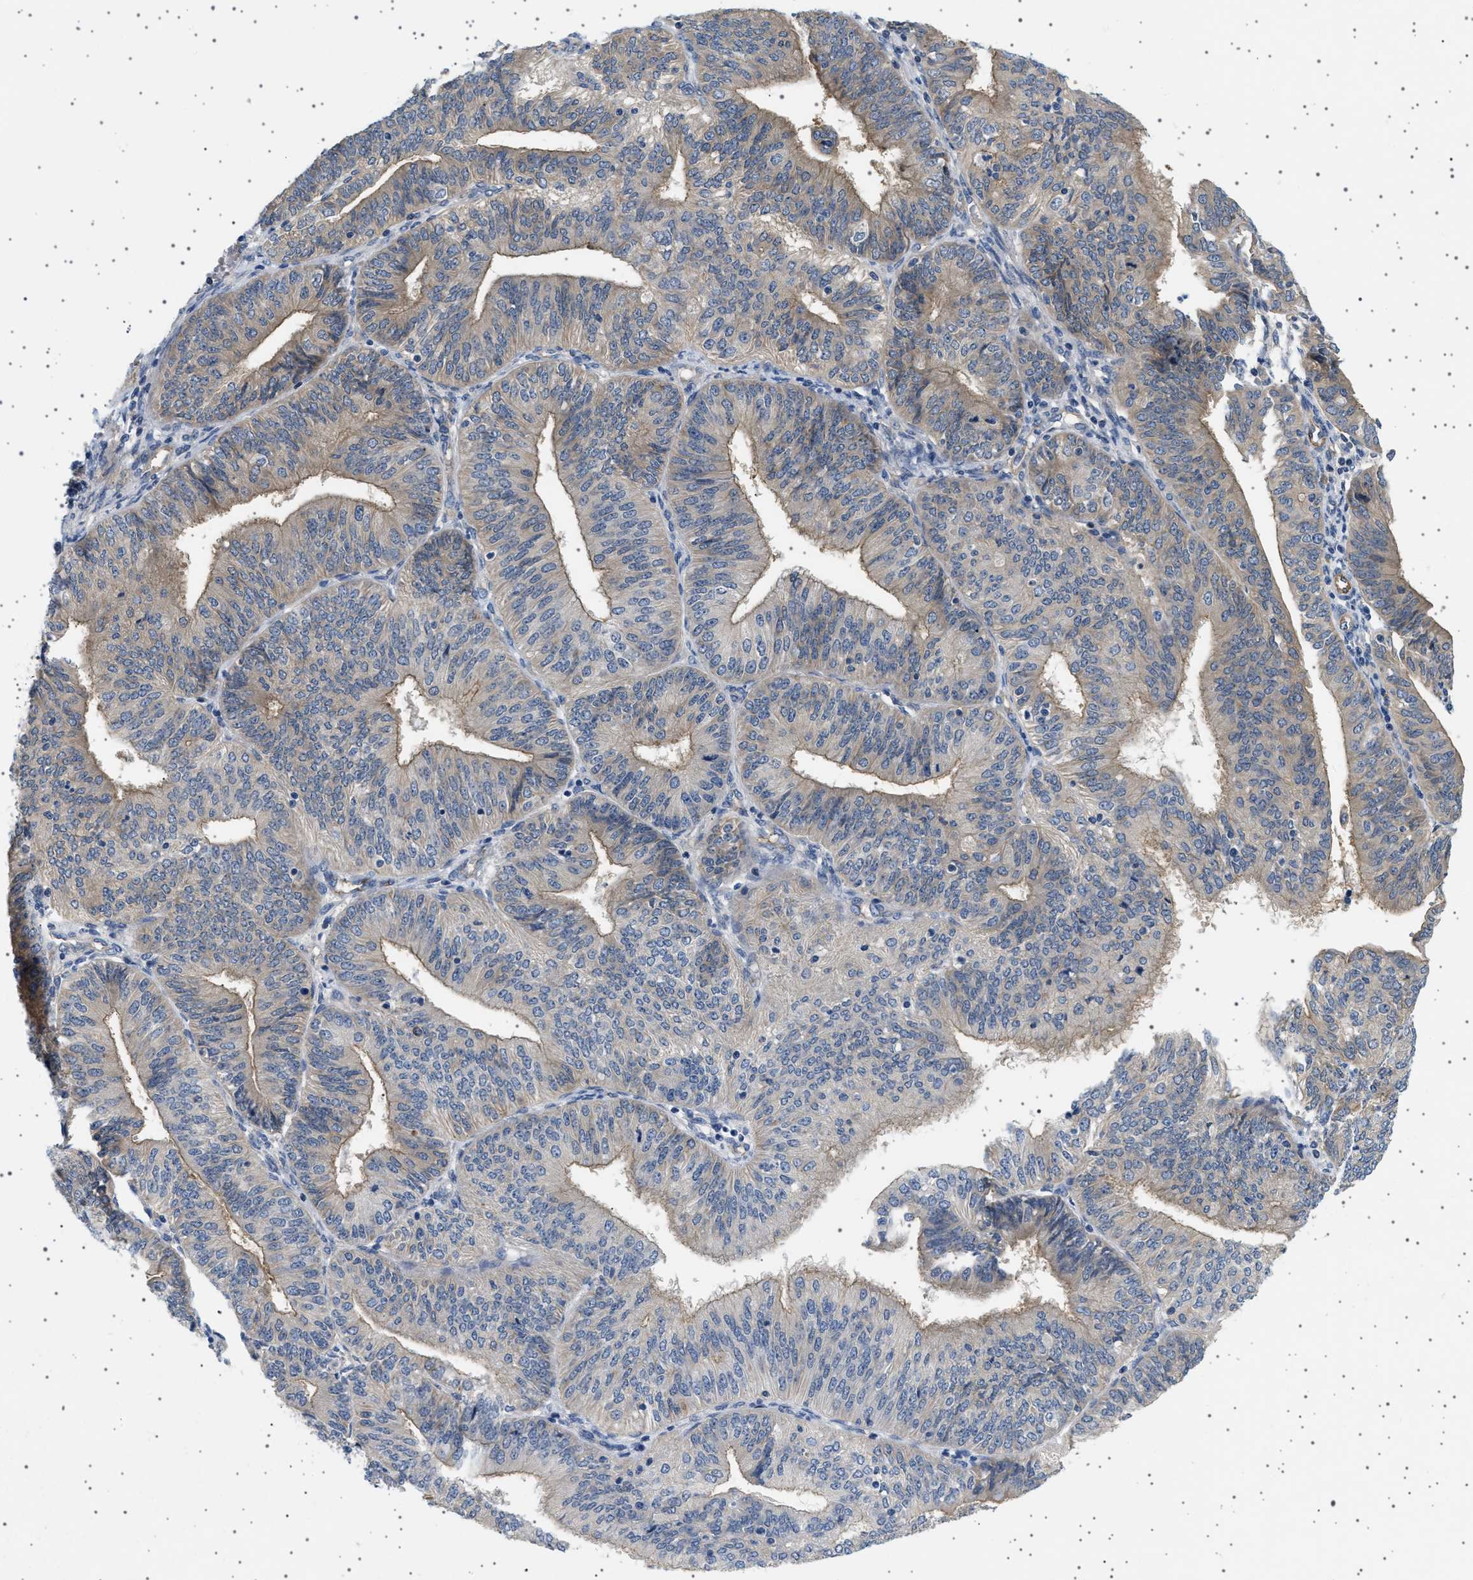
{"staining": {"intensity": "weak", "quantity": "25%-75%", "location": "cytoplasmic/membranous"}, "tissue": "endometrial cancer", "cell_type": "Tumor cells", "image_type": "cancer", "snomed": [{"axis": "morphology", "description": "Adenocarcinoma, NOS"}, {"axis": "topography", "description": "Endometrium"}], "caption": "The photomicrograph displays staining of endometrial cancer, revealing weak cytoplasmic/membranous protein expression (brown color) within tumor cells.", "gene": "PLPP6", "patient": {"sex": "female", "age": 58}}